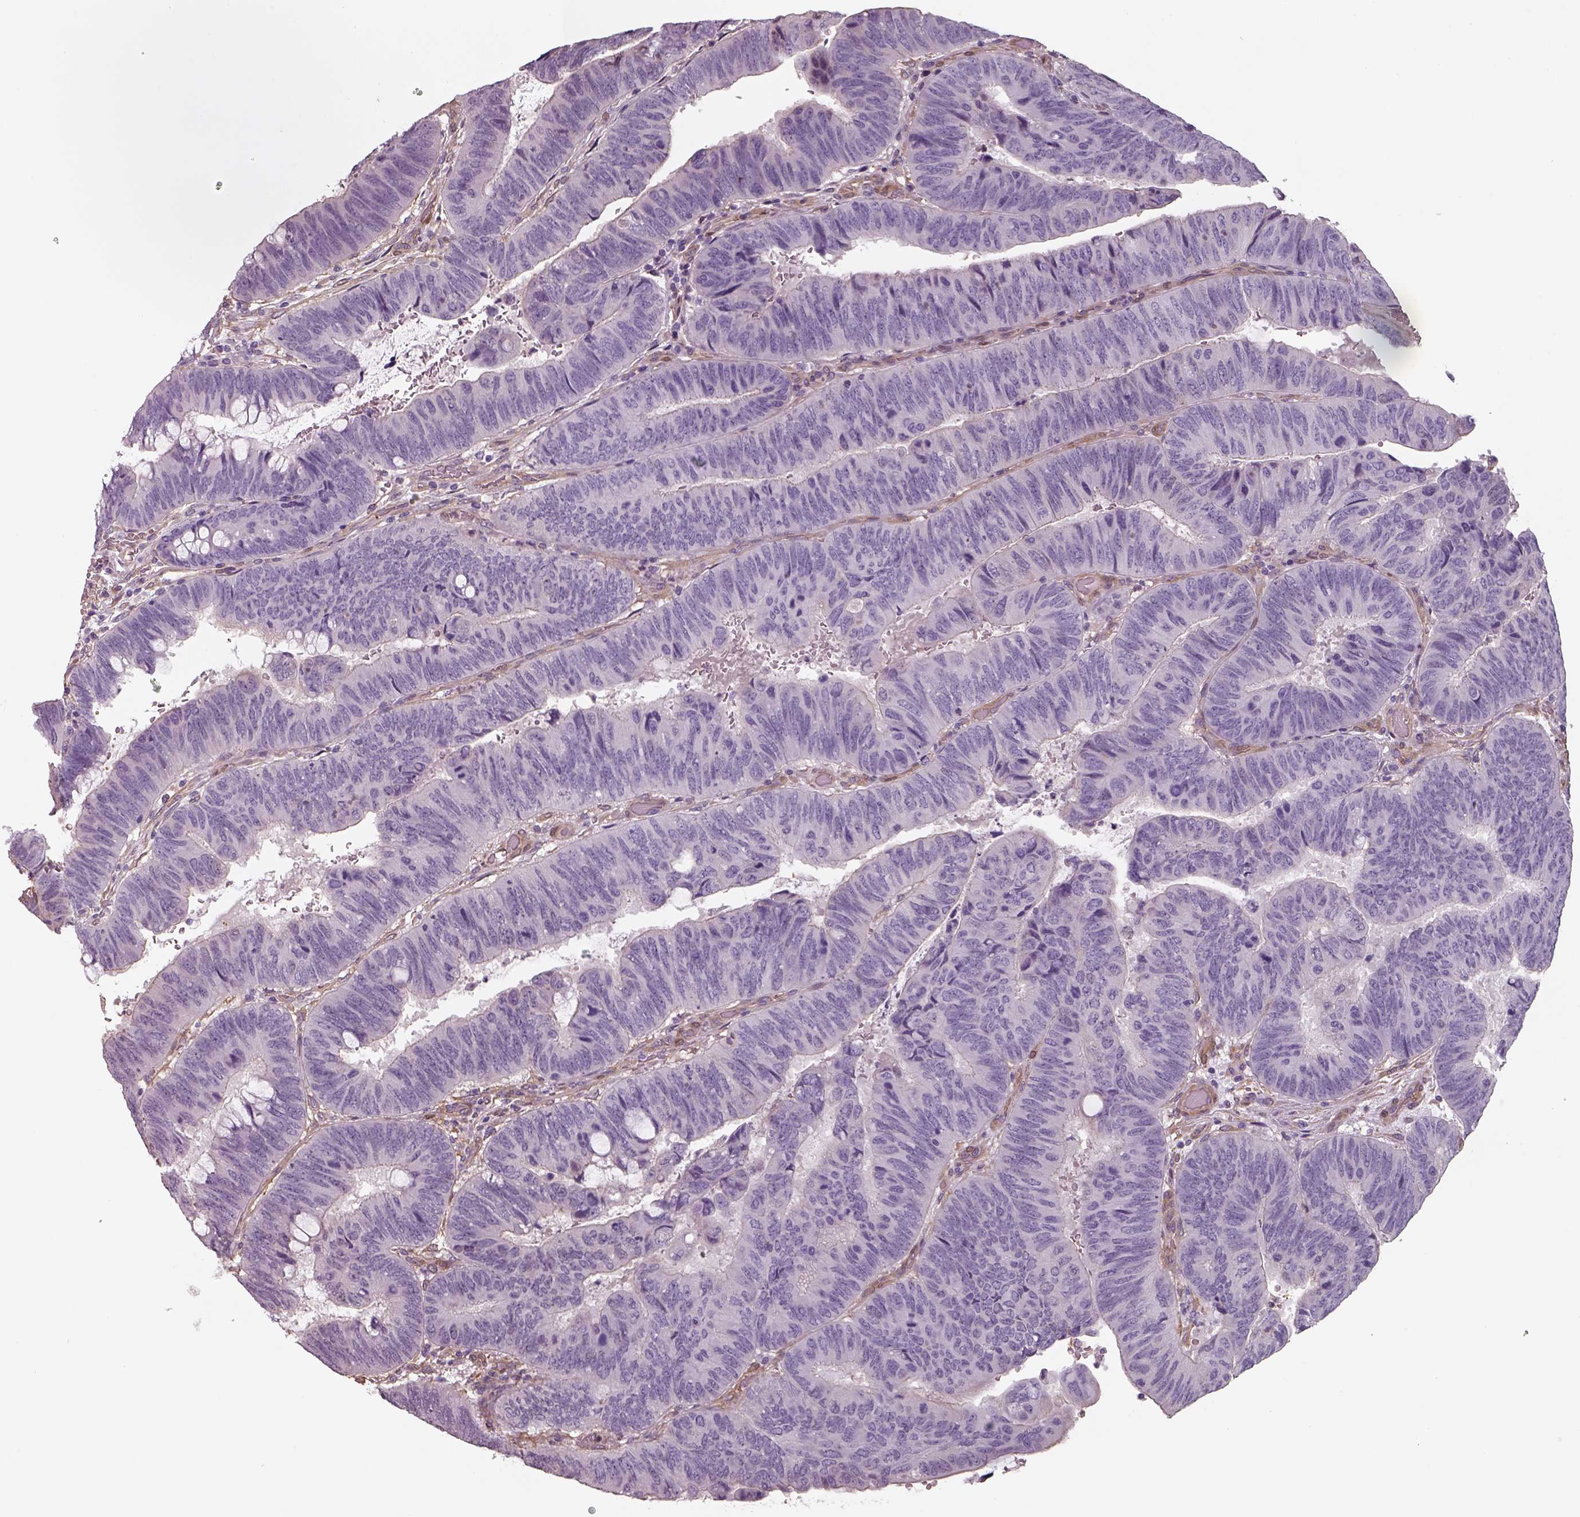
{"staining": {"intensity": "negative", "quantity": "none", "location": "none"}, "tissue": "colorectal cancer", "cell_type": "Tumor cells", "image_type": "cancer", "snomed": [{"axis": "morphology", "description": "Normal tissue, NOS"}, {"axis": "morphology", "description": "Adenocarcinoma, NOS"}, {"axis": "topography", "description": "Rectum"}], "caption": "Photomicrograph shows no significant protein expression in tumor cells of colorectal adenocarcinoma.", "gene": "ISYNA1", "patient": {"sex": "male", "age": 92}}